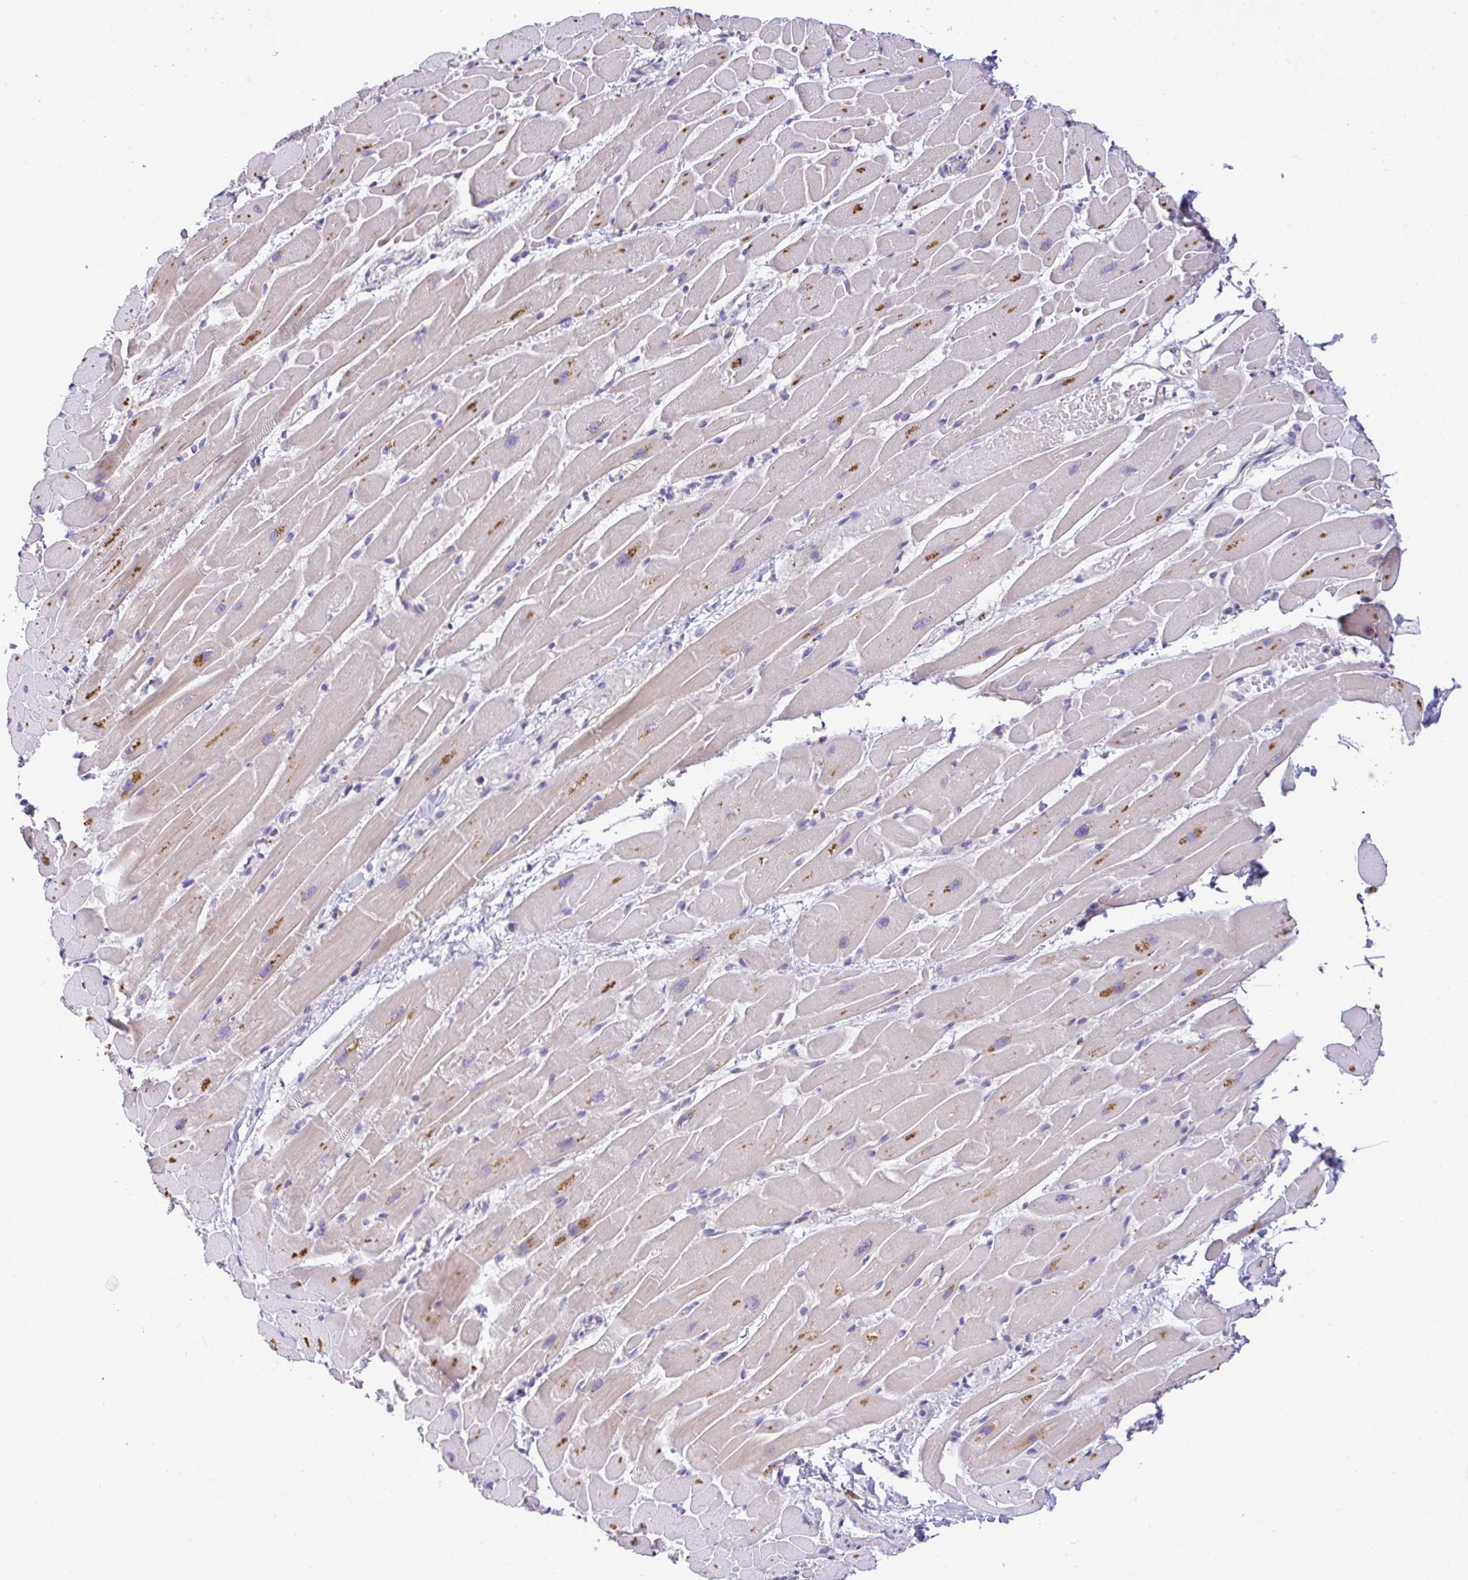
{"staining": {"intensity": "negative", "quantity": "none", "location": "none"}, "tissue": "heart muscle", "cell_type": "Cardiomyocytes", "image_type": "normal", "snomed": [{"axis": "morphology", "description": "Normal tissue, NOS"}, {"axis": "topography", "description": "Heart"}], "caption": "This is an immunohistochemistry (IHC) micrograph of unremarkable heart muscle. There is no expression in cardiomyocytes.", "gene": "EPN3", "patient": {"sex": "male", "age": 37}}